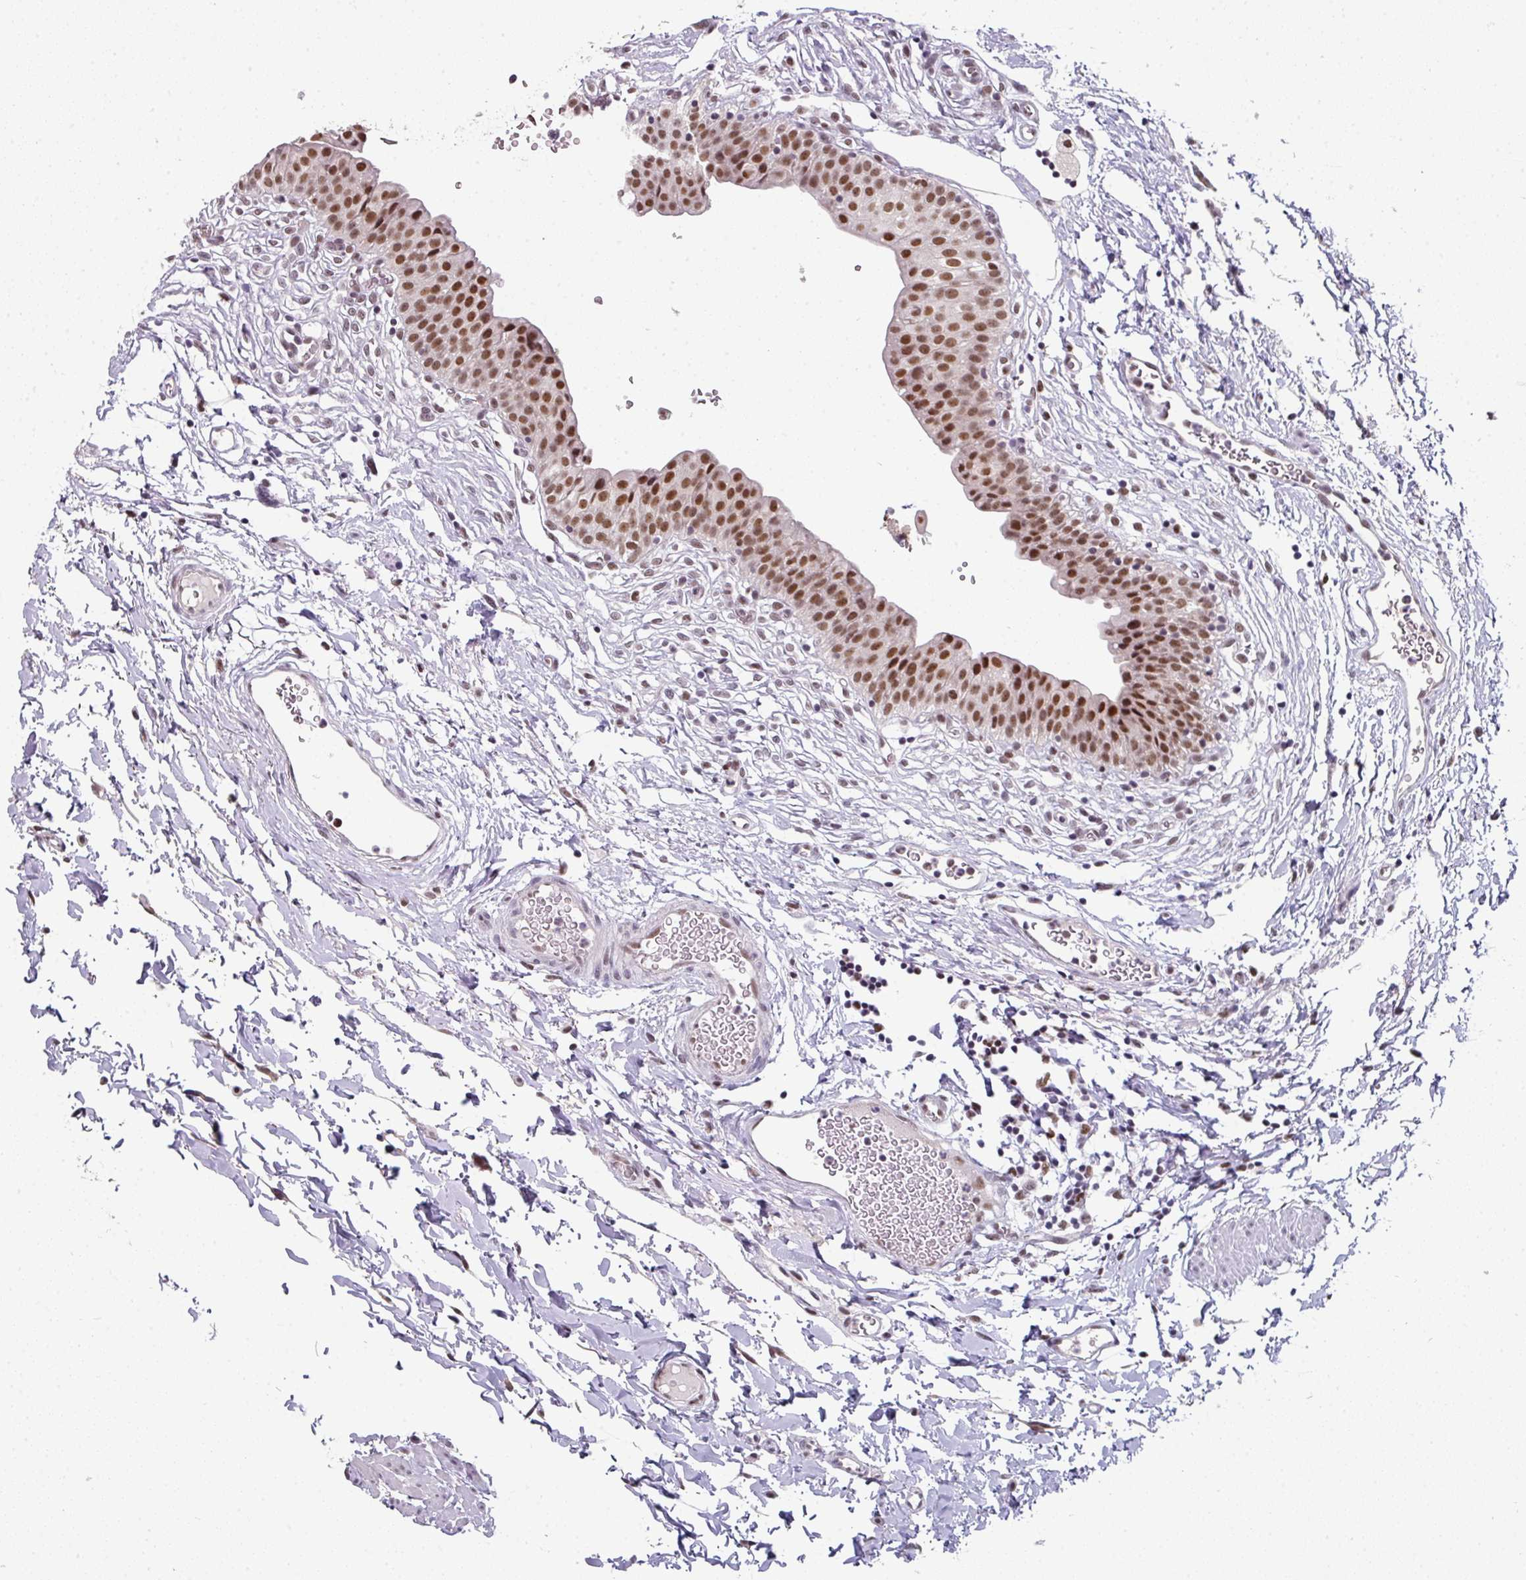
{"staining": {"intensity": "moderate", "quantity": ">75%", "location": "nuclear"}, "tissue": "urinary bladder", "cell_type": "Urothelial cells", "image_type": "normal", "snomed": [{"axis": "morphology", "description": "Normal tissue, NOS"}, {"axis": "topography", "description": "Urinary bladder"}, {"axis": "topography", "description": "Peripheral nerve tissue"}], "caption": "This micrograph shows IHC staining of unremarkable urinary bladder, with medium moderate nuclear positivity in about >75% of urothelial cells.", "gene": "ENSG00000283782", "patient": {"sex": "male", "age": 55}}